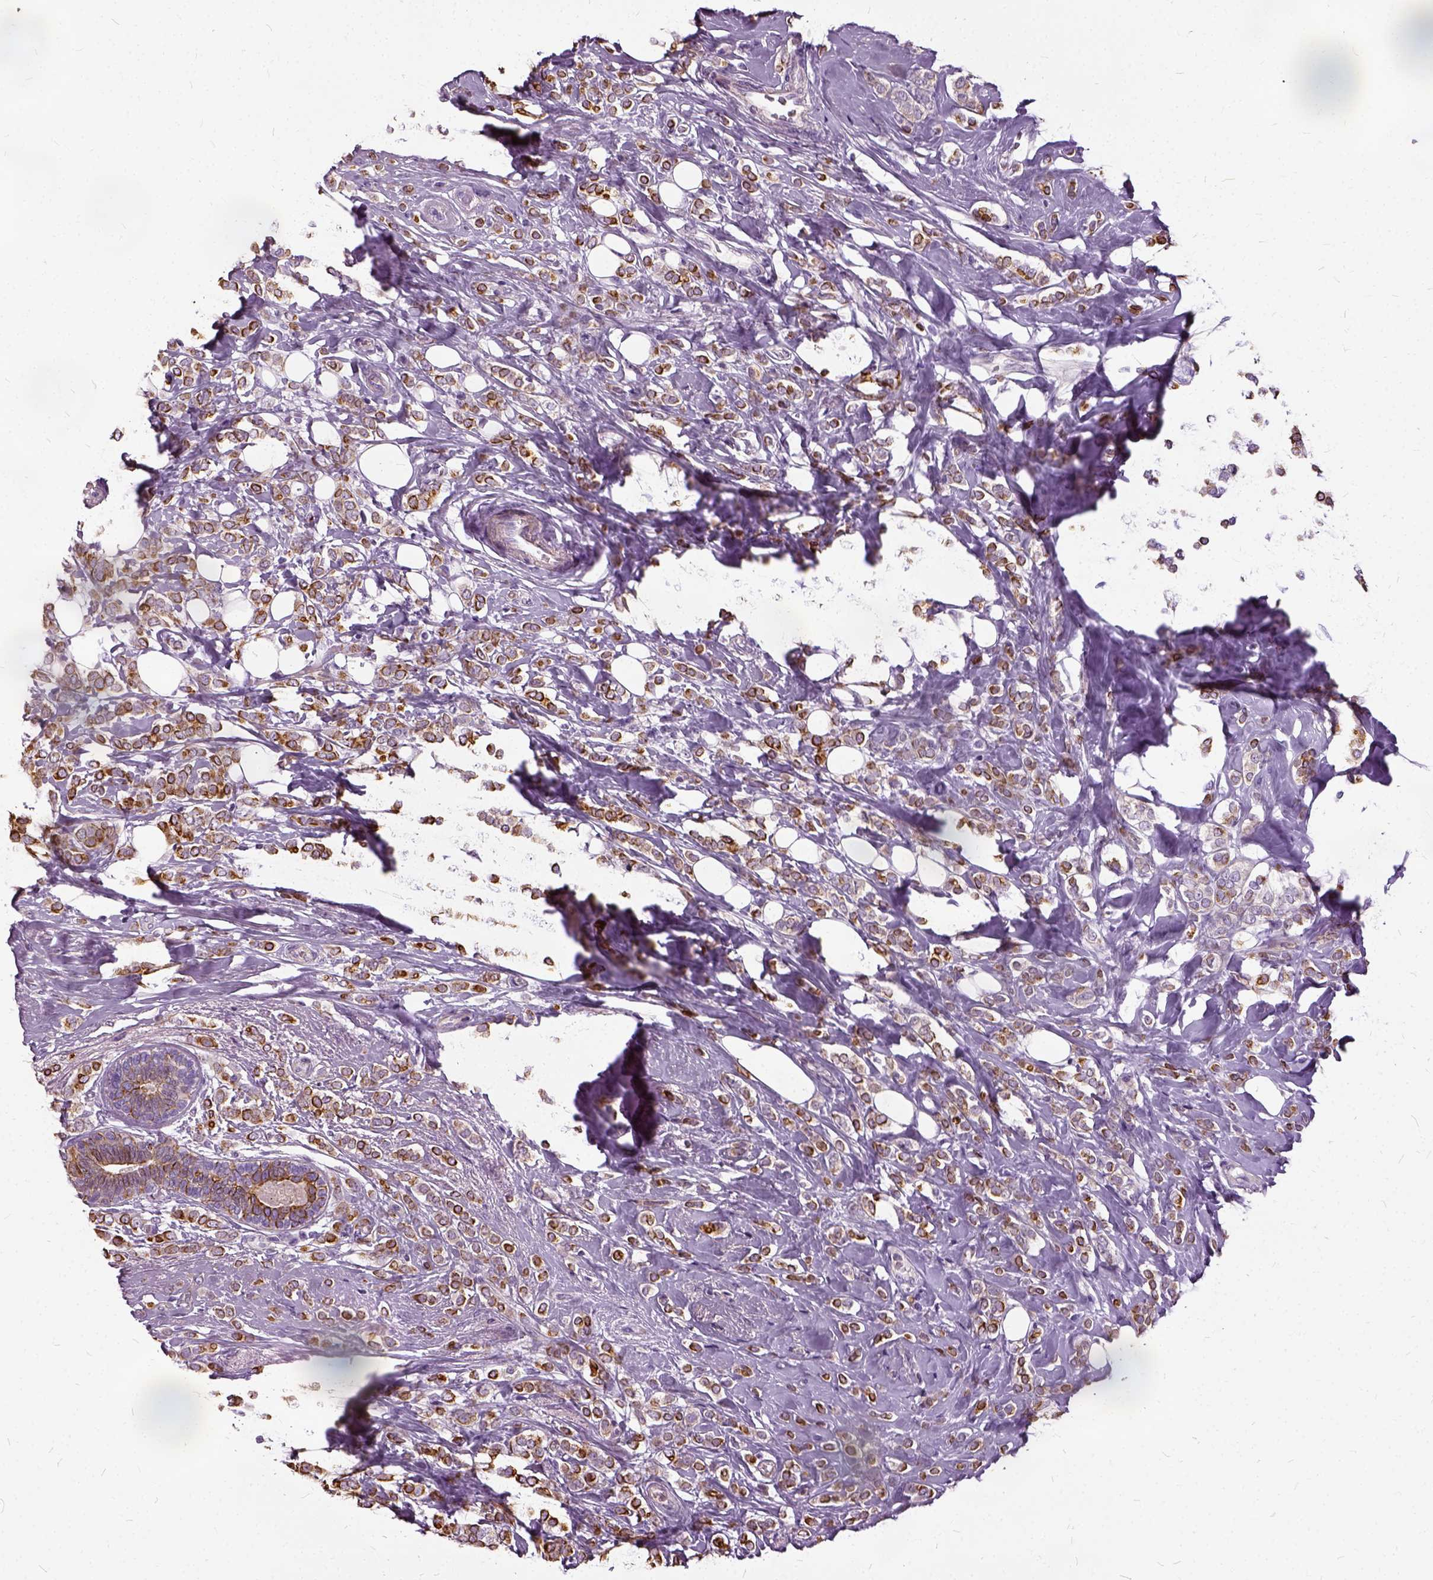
{"staining": {"intensity": "strong", "quantity": ">75%", "location": "cytoplasmic/membranous"}, "tissue": "breast cancer", "cell_type": "Tumor cells", "image_type": "cancer", "snomed": [{"axis": "morphology", "description": "Lobular carcinoma"}, {"axis": "topography", "description": "Breast"}], "caption": "Strong cytoplasmic/membranous protein positivity is appreciated in approximately >75% of tumor cells in lobular carcinoma (breast).", "gene": "ILRUN", "patient": {"sex": "female", "age": 49}}